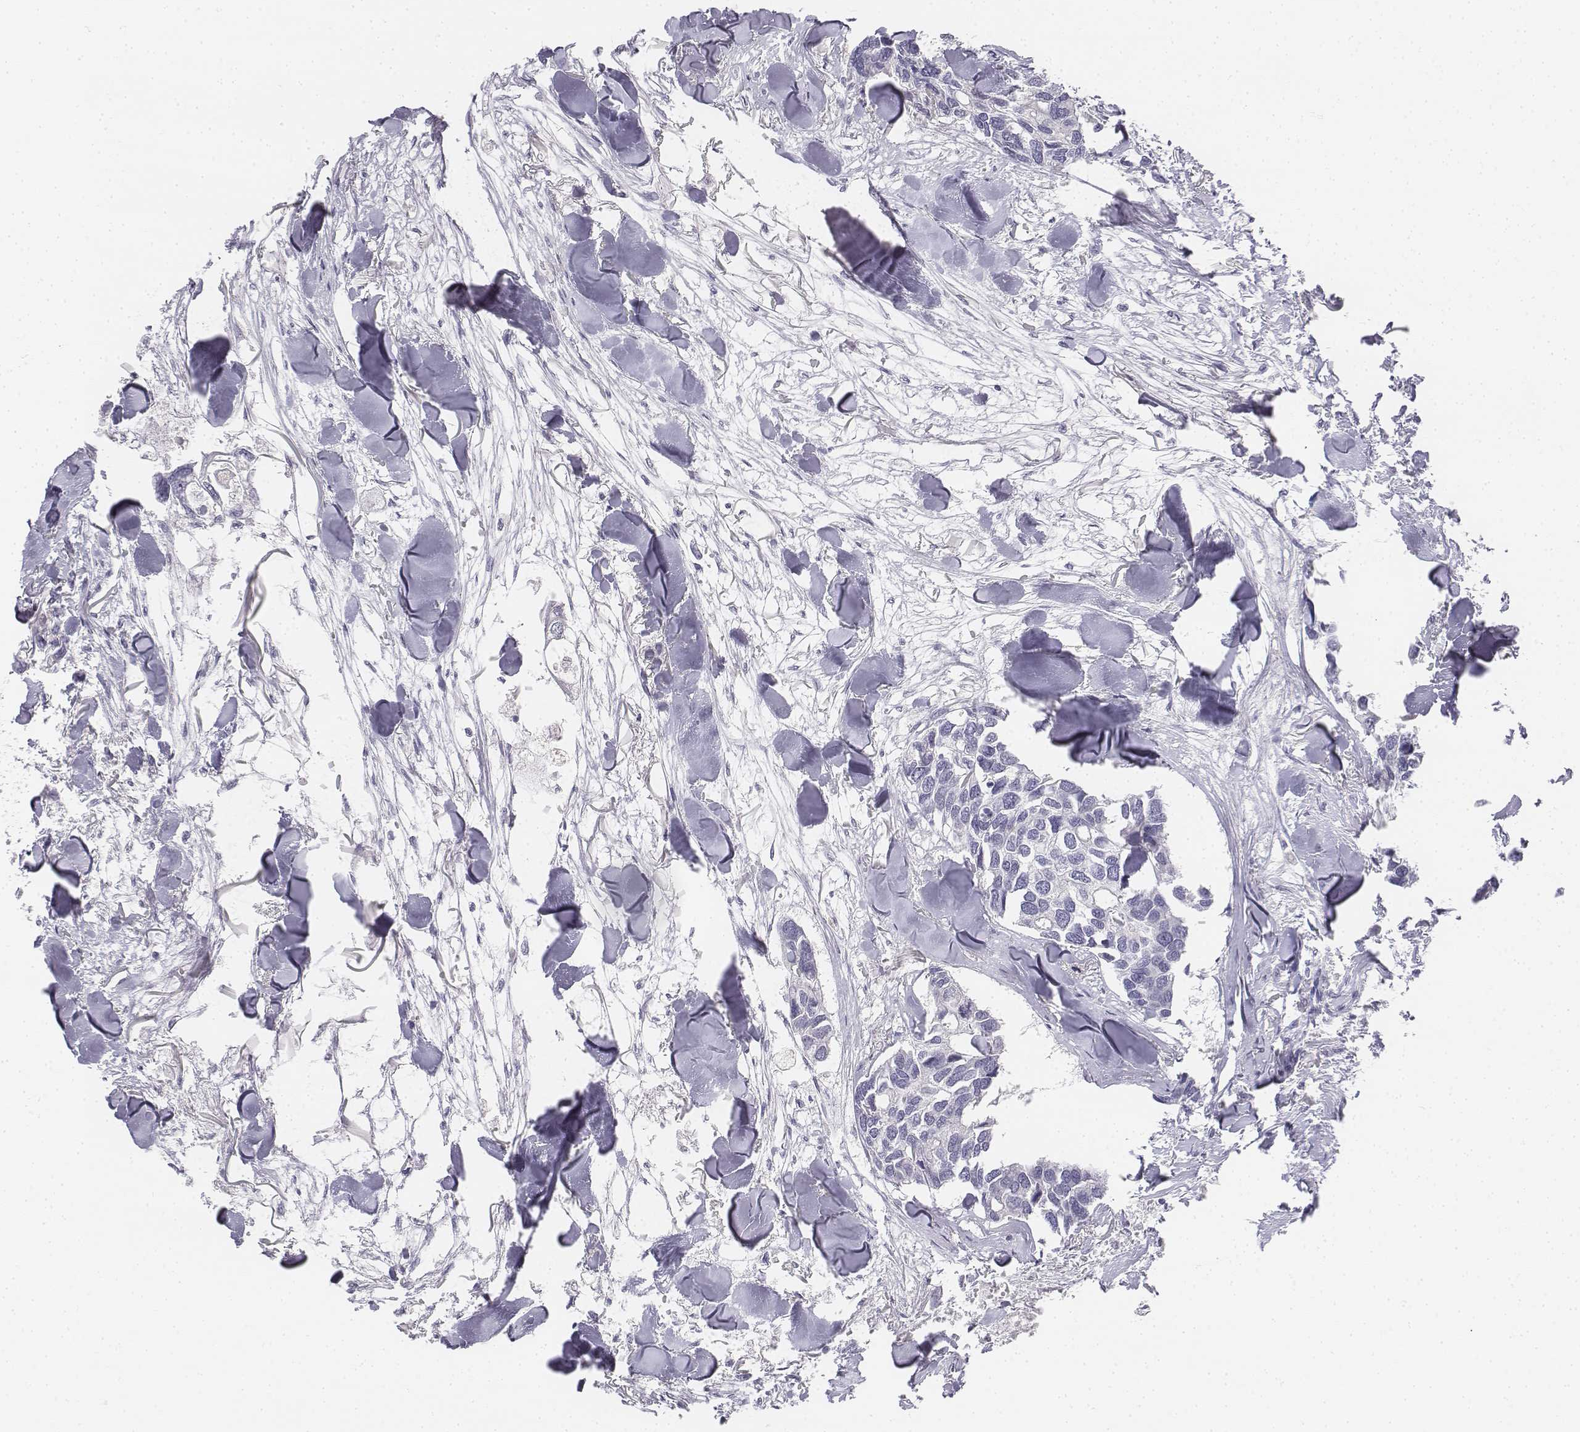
{"staining": {"intensity": "negative", "quantity": "none", "location": "none"}, "tissue": "breast cancer", "cell_type": "Tumor cells", "image_type": "cancer", "snomed": [{"axis": "morphology", "description": "Duct carcinoma"}, {"axis": "topography", "description": "Breast"}], "caption": "Photomicrograph shows no protein staining in tumor cells of intraductal carcinoma (breast) tissue. The staining is performed using DAB (3,3'-diaminobenzidine) brown chromogen with nuclei counter-stained in using hematoxylin.", "gene": "UCN2", "patient": {"sex": "female", "age": 83}}